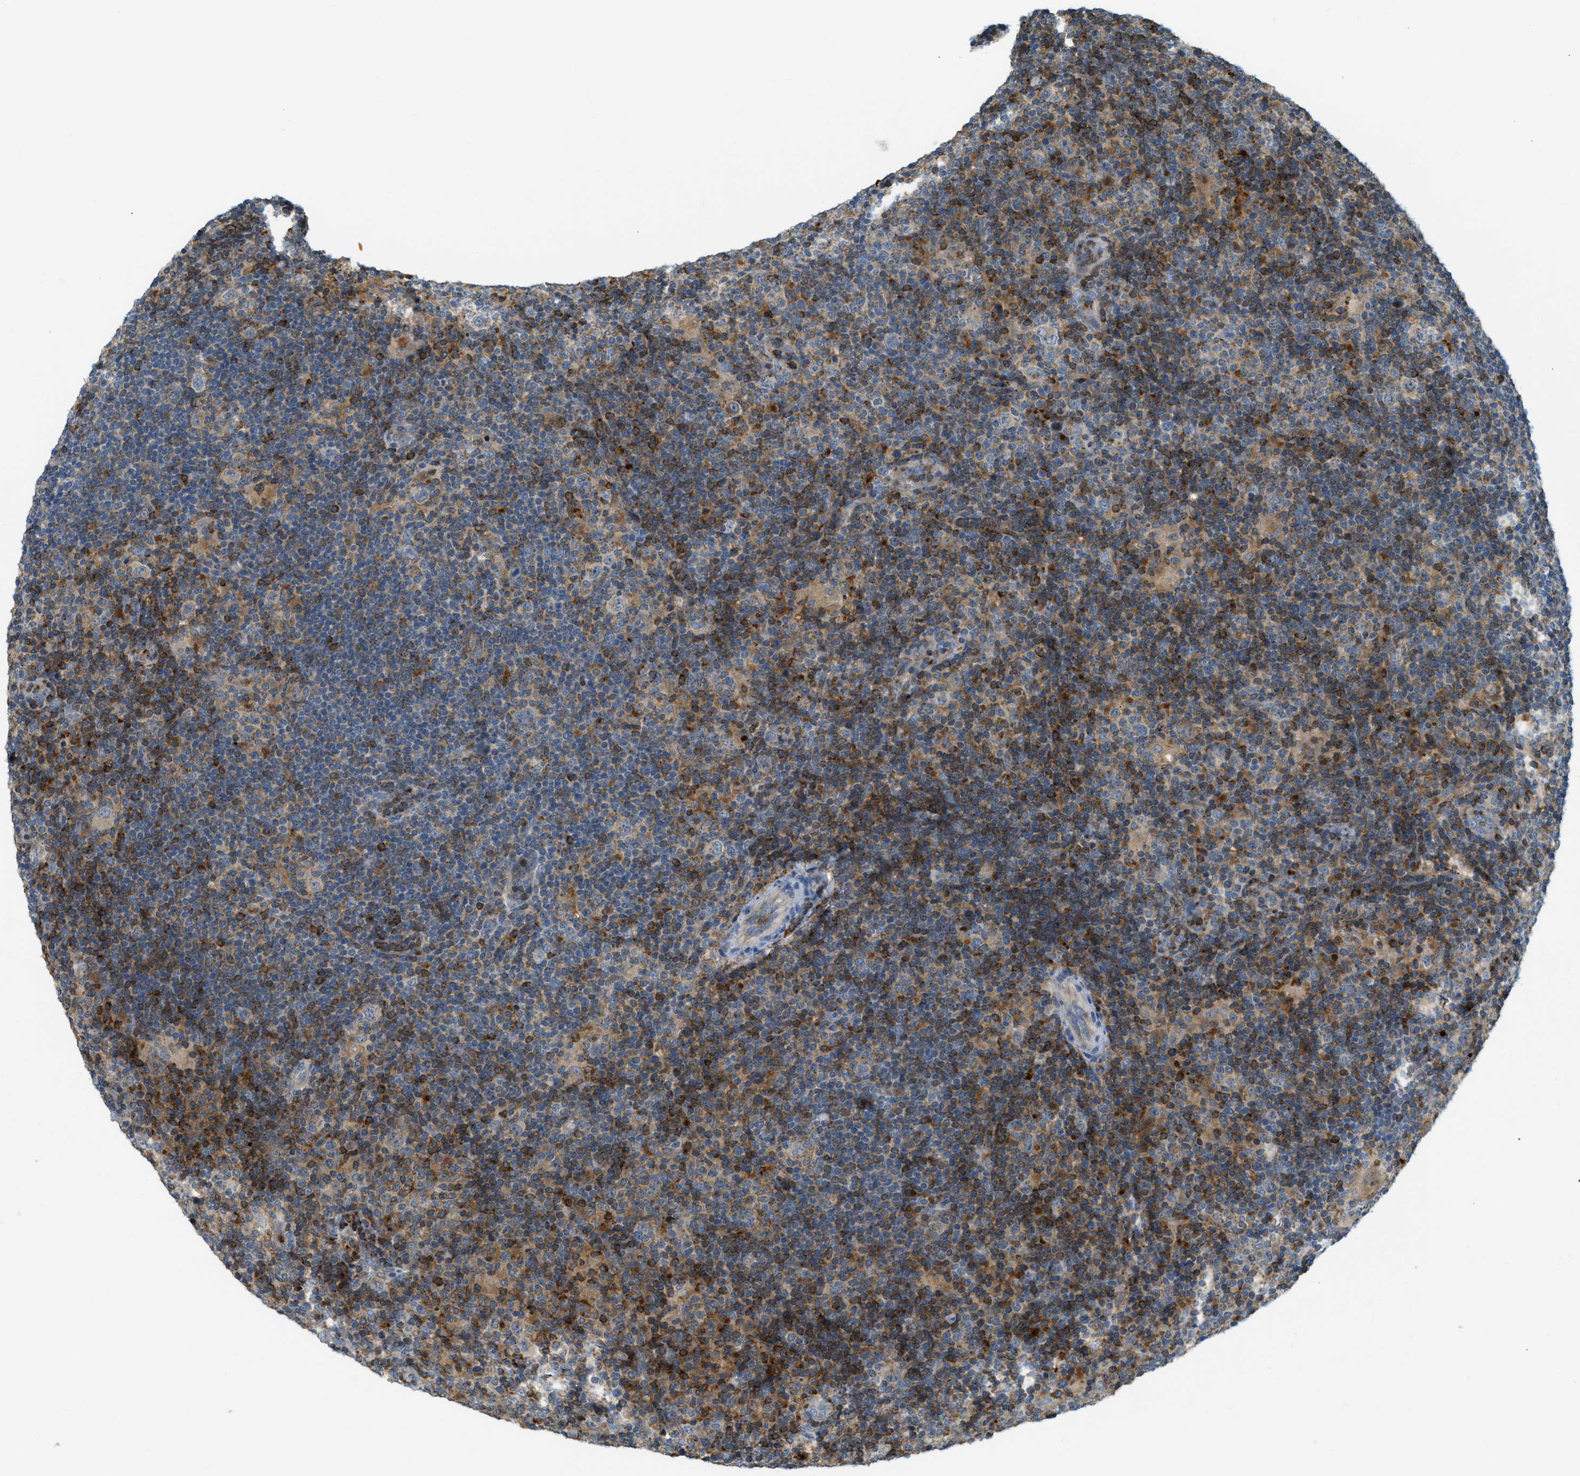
{"staining": {"intensity": "weak", "quantity": "<25%", "location": "cytoplasmic/membranous"}, "tissue": "lymphoma", "cell_type": "Tumor cells", "image_type": "cancer", "snomed": [{"axis": "morphology", "description": "Hodgkin's disease, NOS"}, {"axis": "topography", "description": "Lymph node"}], "caption": "Protein analysis of lymphoma demonstrates no significant staining in tumor cells. (DAB immunohistochemistry, high magnification).", "gene": "PLBD2", "patient": {"sex": "female", "age": 57}}